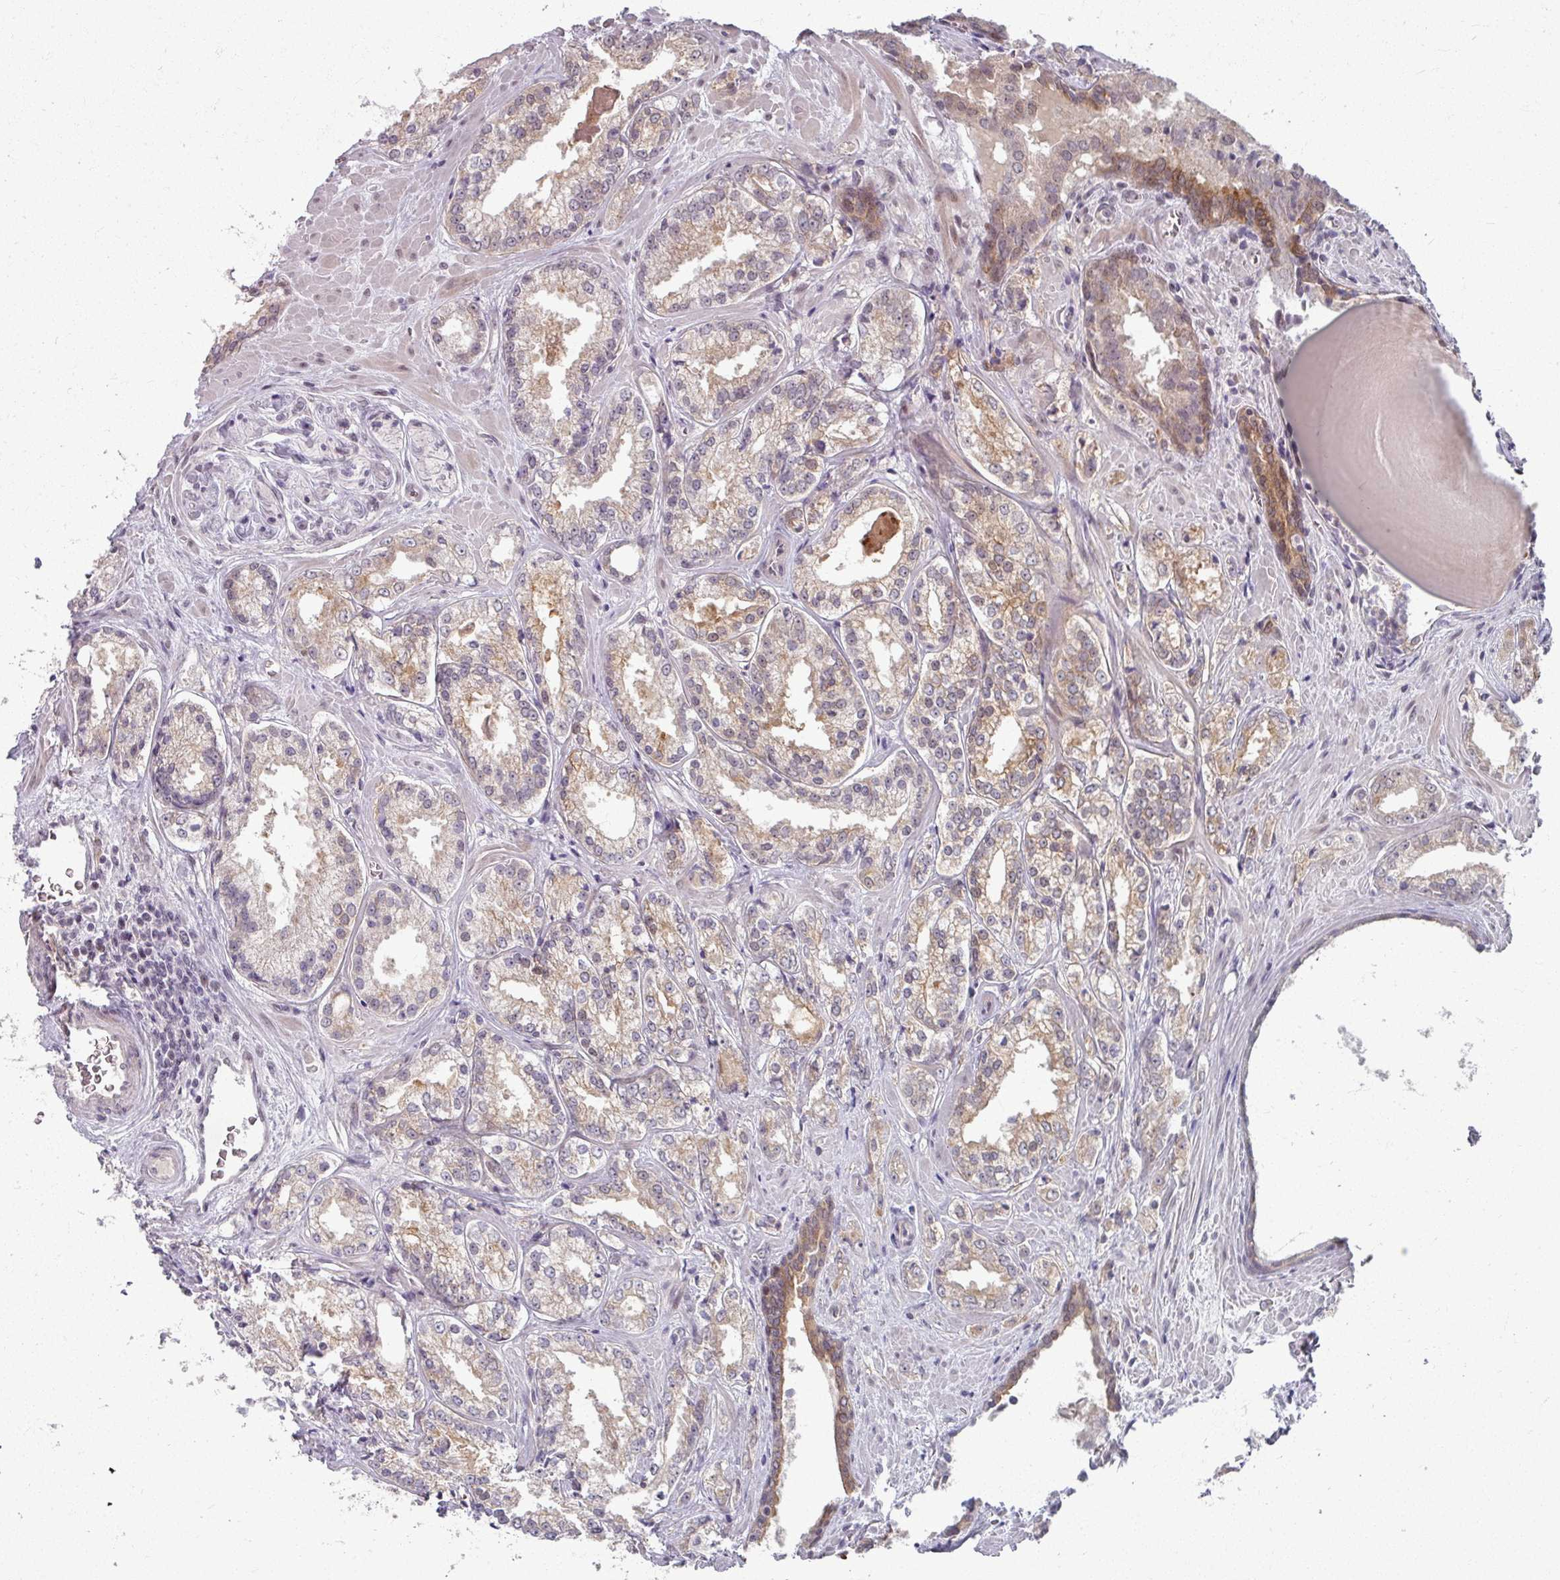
{"staining": {"intensity": "weak", "quantity": "25%-75%", "location": "cytoplasmic/membranous"}, "tissue": "prostate cancer", "cell_type": "Tumor cells", "image_type": "cancer", "snomed": [{"axis": "morphology", "description": "Adenocarcinoma, Low grade"}, {"axis": "topography", "description": "Prostate"}], "caption": "Immunohistochemistry (DAB (3,3'-diaminobenzidine)) staining of human adenocarcinoma (low-grade) (prostate) displays weak cytoplasmic/membranous protein staining in about 25%-75% of tumor cells.", "gene": "KLC3", "patient": {"sex": "male", "age": 47}}